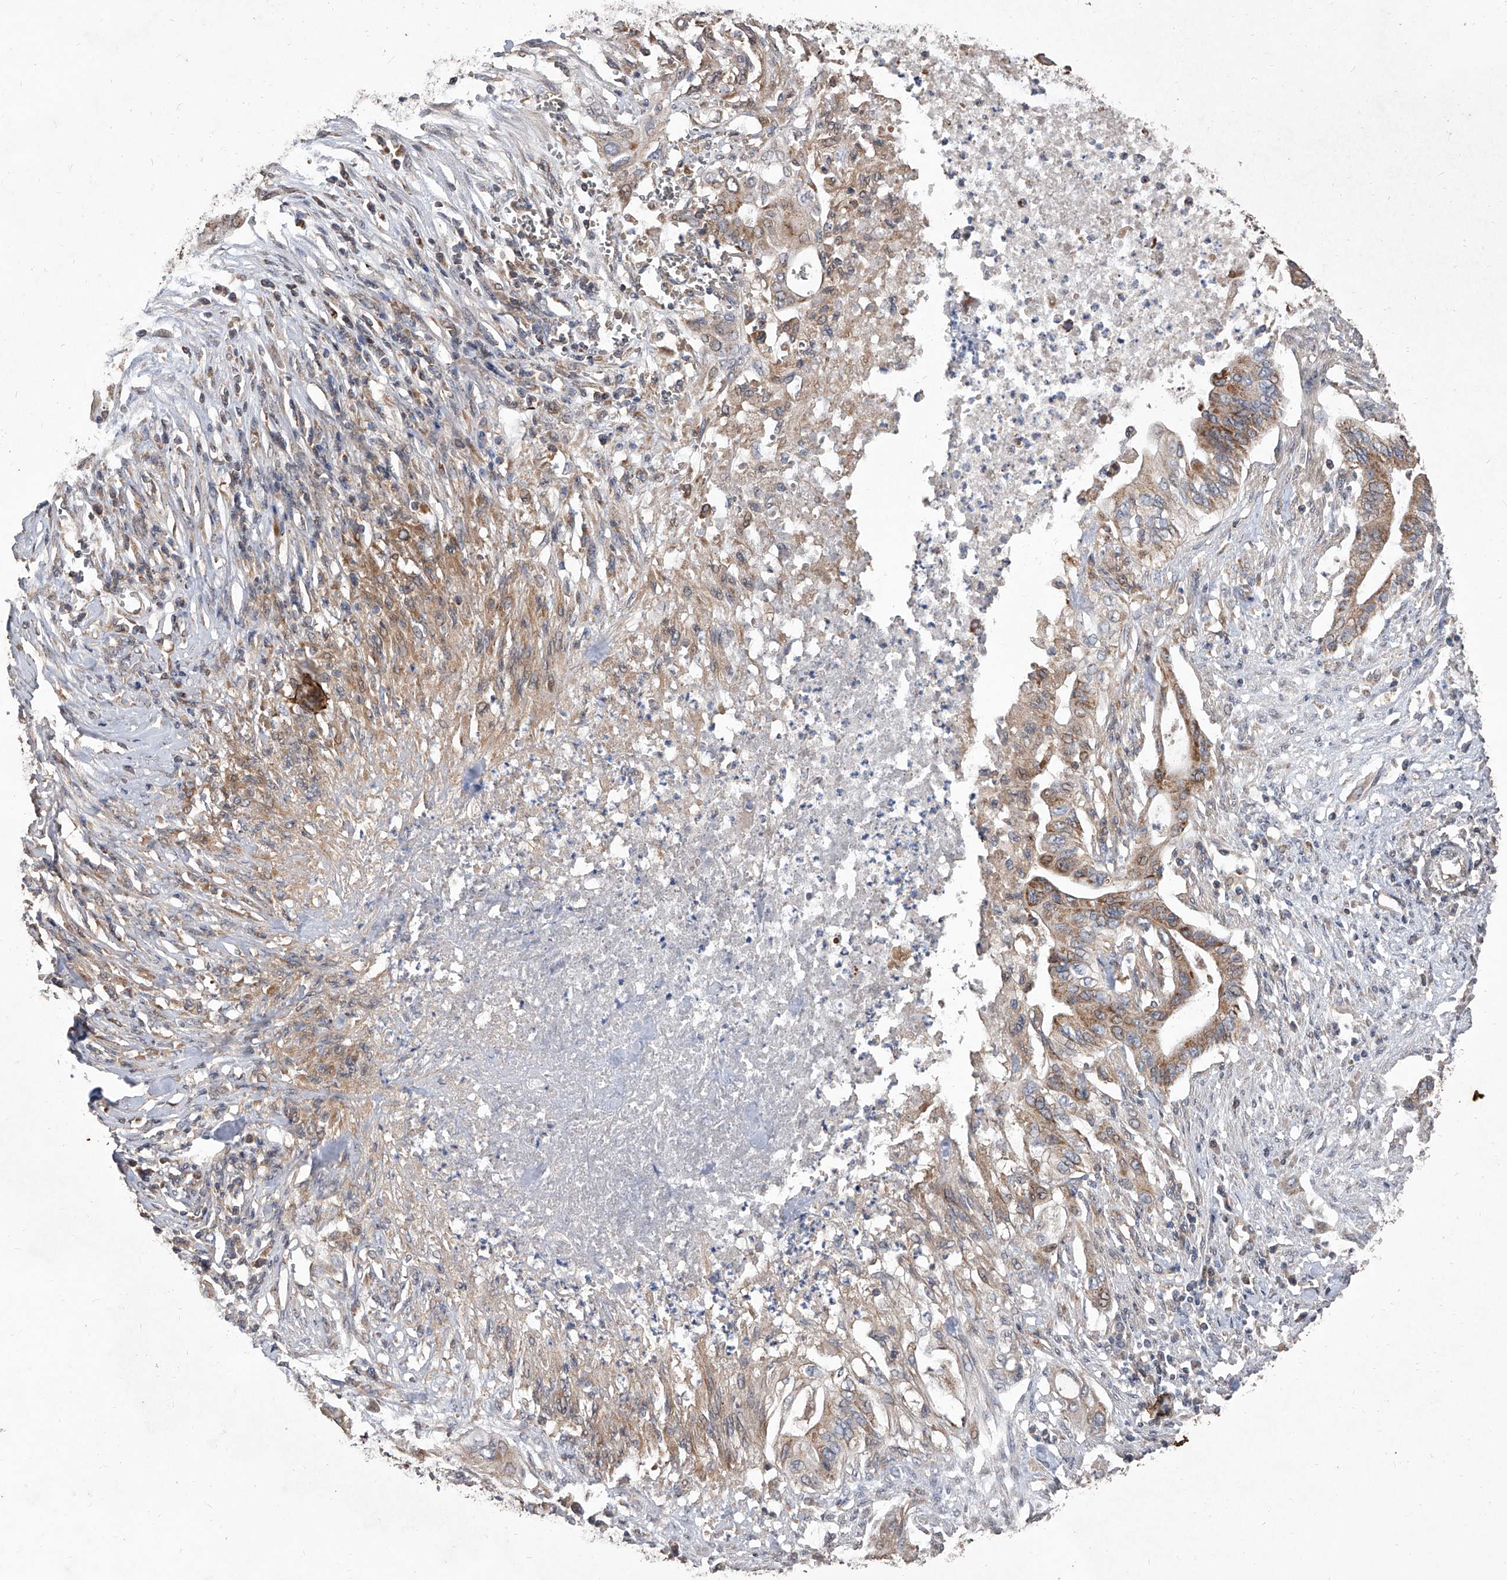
{"staining": {"intensity": "moderate", "quantity": ">75%", "location": "cytoplasmic/membranous"}, "tissue": "pancreatic cancer", "cell_type": "Tumor cells", "image_type": "cancer", "snomed": [{"axis": "morphology", "description": "Adenocarcinoma, NOS"}, {"axis": "topography", "description": "Pancreas"}], "caption": "Tumor cells reveal medium levels of moderate cytoplasmic/membranous positivity in about >75% of cells in pancreatic adenocarcinoma.", "gene": "LTV1", "patient": {"sex": "male", "age": 58}}